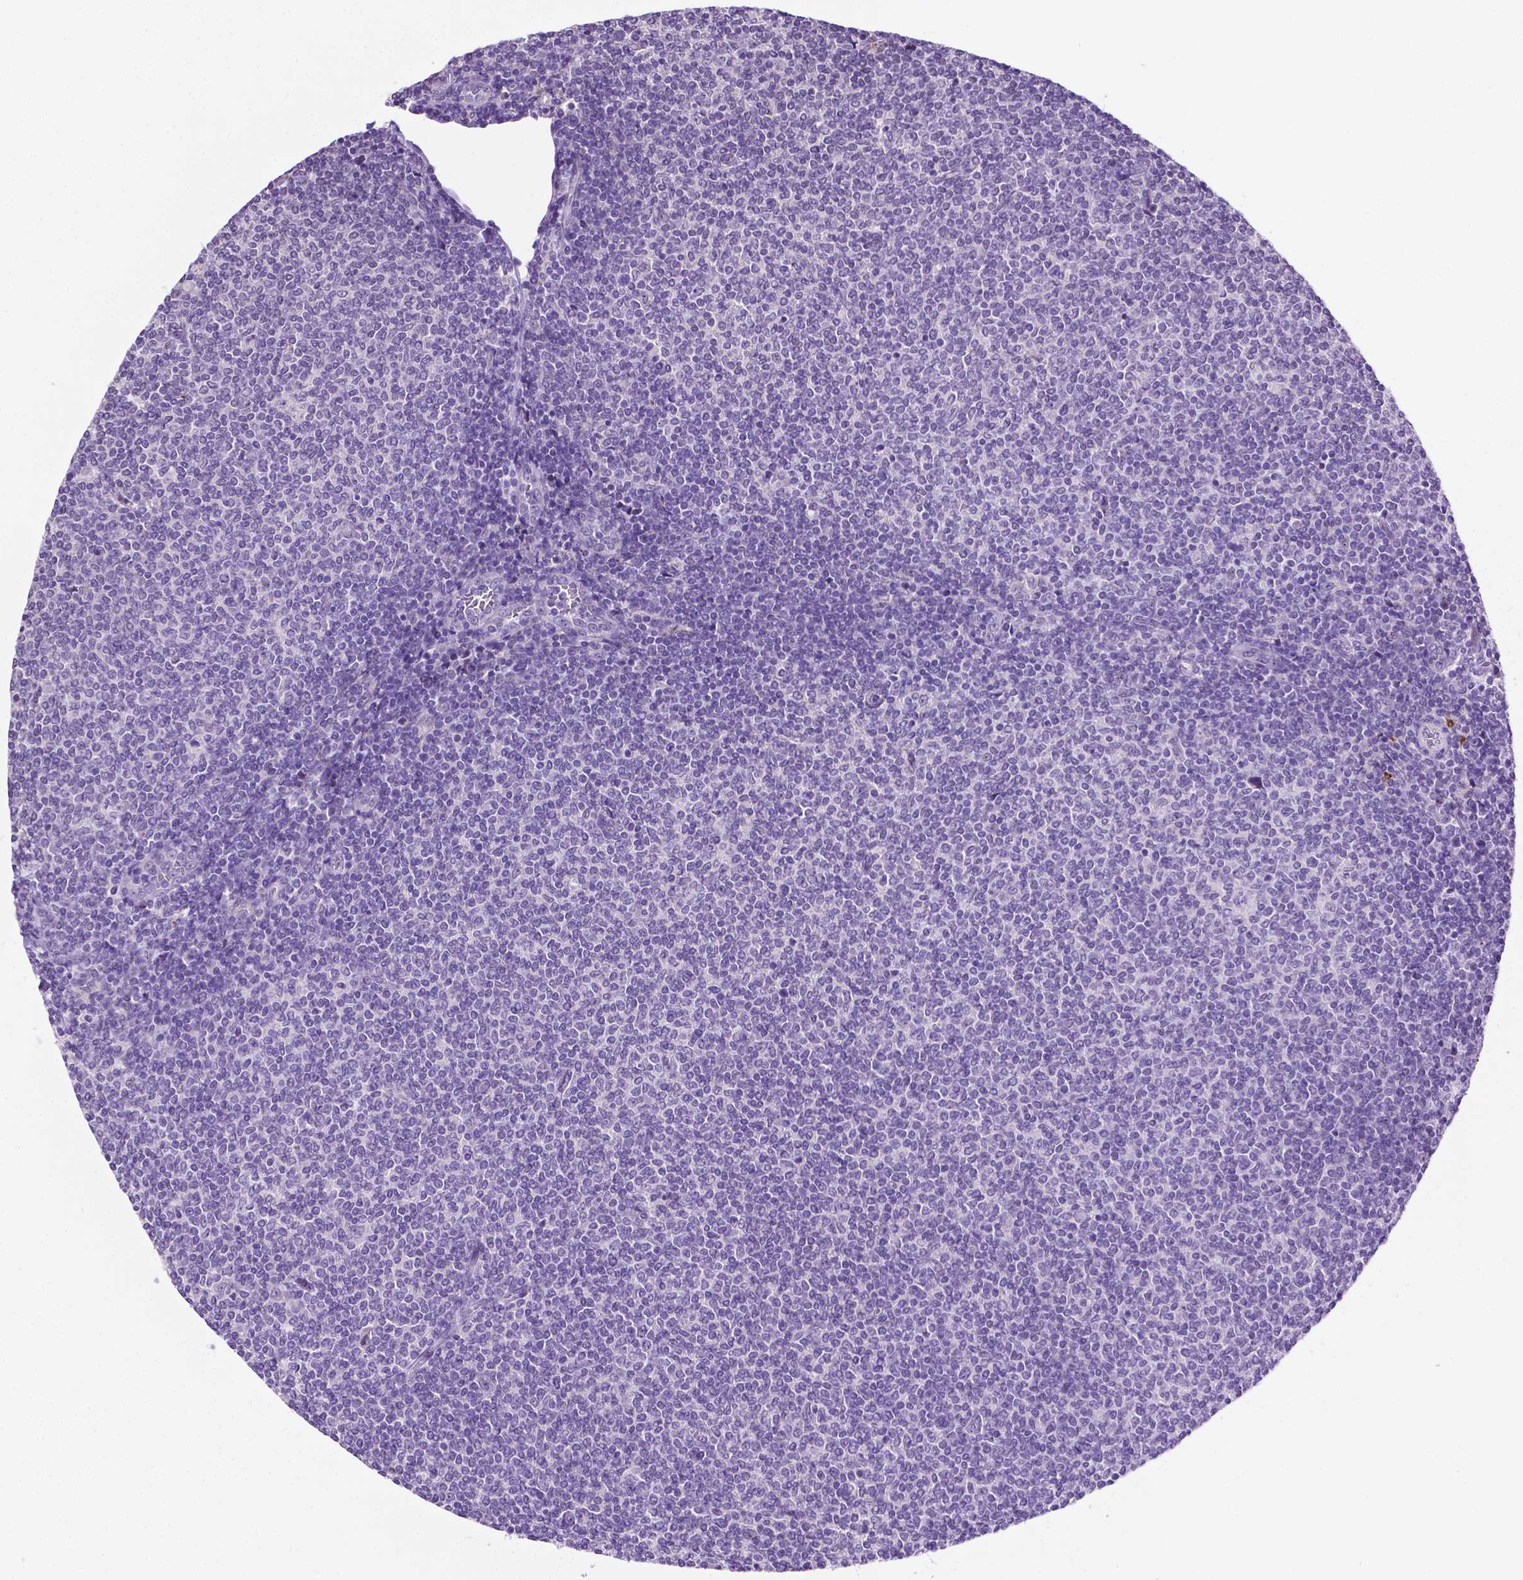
{"staining": {"intensity": "negative", "quantity": "none", "location": "none"}, "tissue": "lymphoma", "cell_type": "Tumor cells", "image_type": "cancer", "snomed": [{"axis": "morphology", "description": "Malignant lymphoma, non-Hodgkin's type, Low grade"}, {"axis": "topography", "description": "Lymph node"}], "caption": "Immunohistochemical staining of lymphoma shows no significant expression in tumor cells.", "gene": "MMP27", "patient": {"sex": "male", "age": 52}}